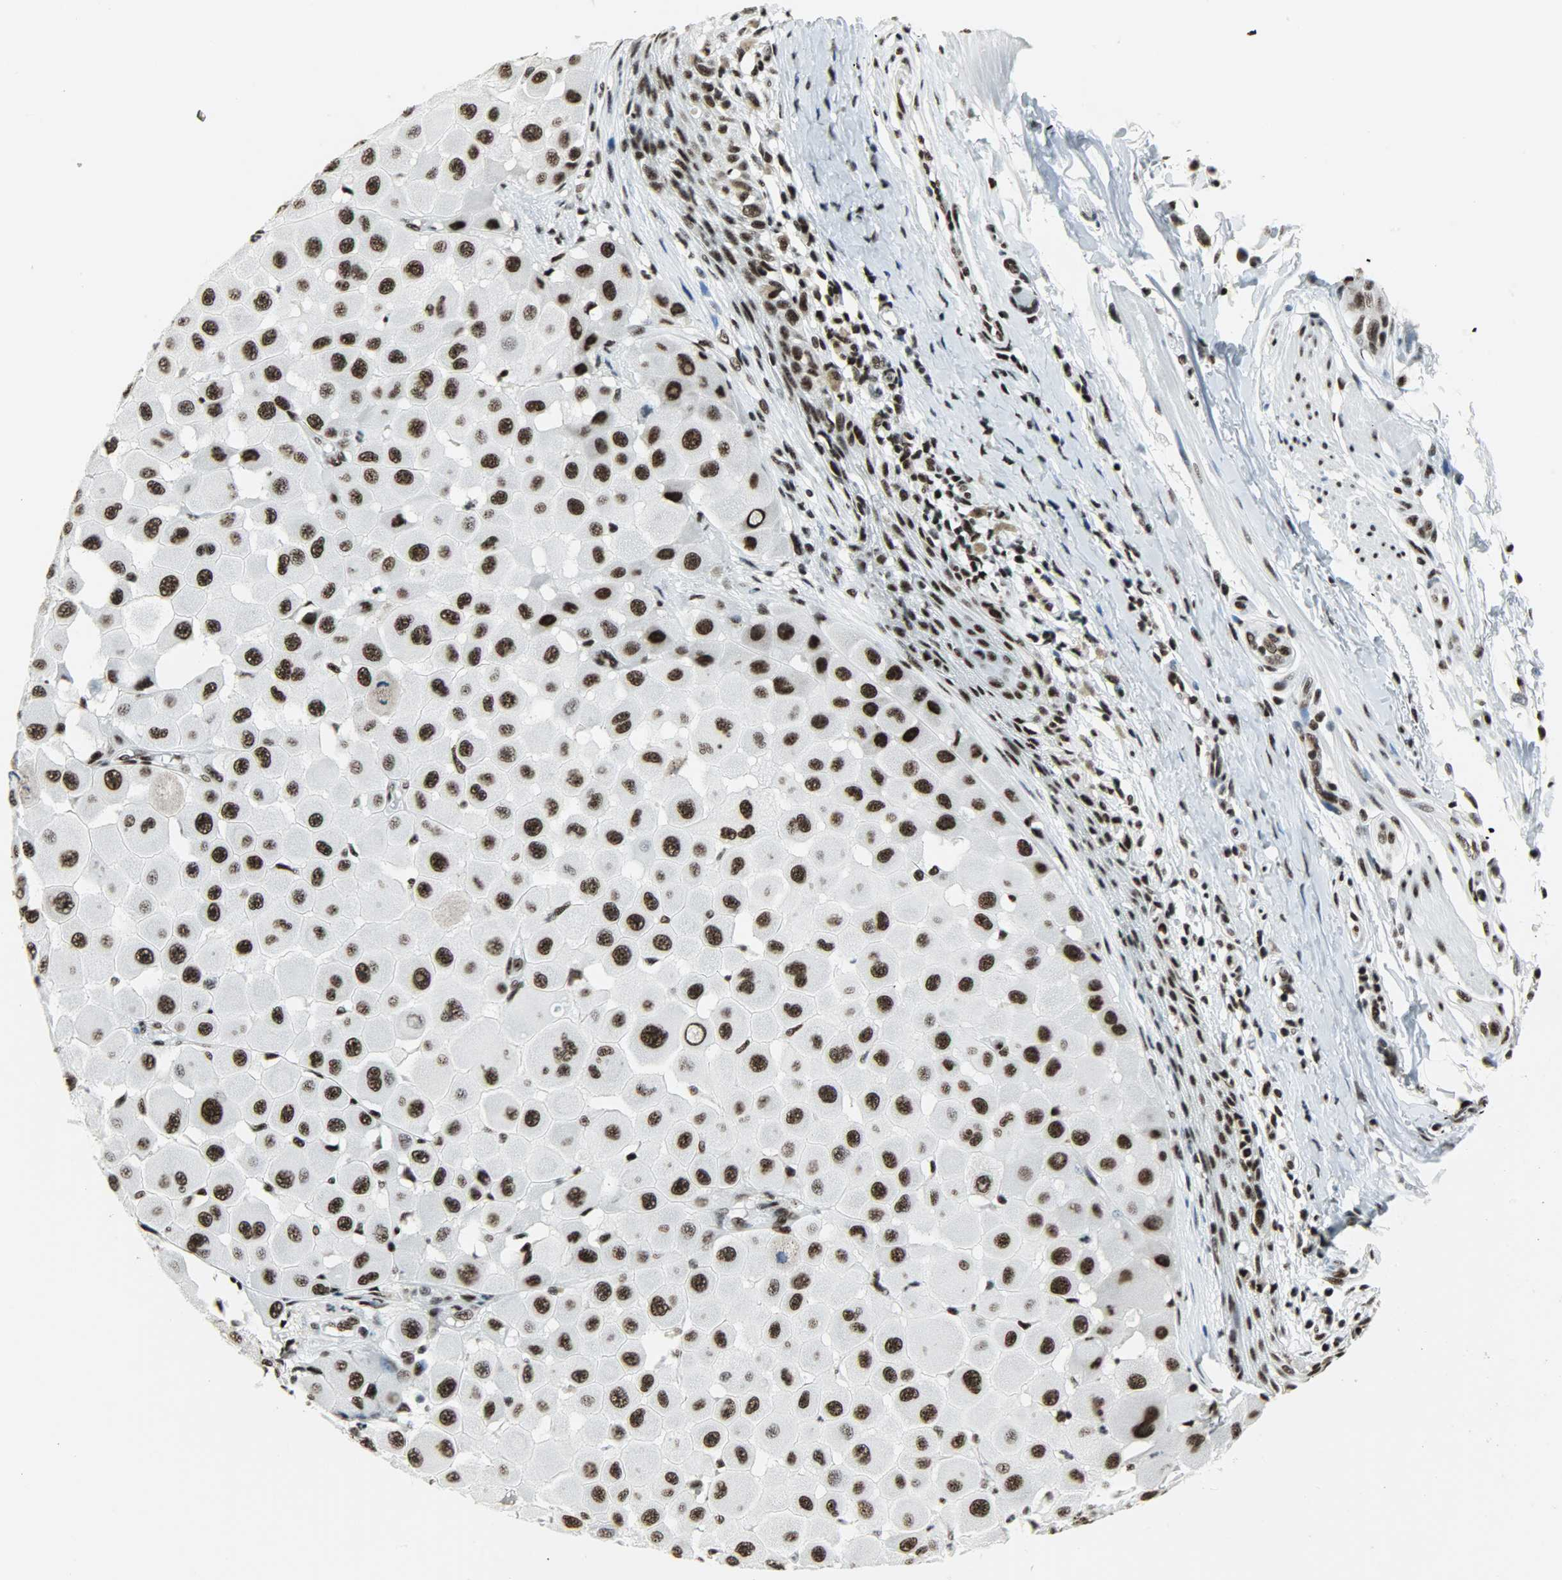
{"staining": {"intensity": "strong", "quantity": ">75%", "location": "nuclear"}, "tissue": "melanoma", "cell_type": "Tumor cells", "image_type": "cancer", "snomed": [{"axis": "morphology", "description": "Malignant melanoma, NOS"}, {"axis": "topography", "description": "Skin"}], "caption": "Protein staining of malignant melanoma tissue exhibits strong nuclear staining in about >75% of tumor cells.", "gene": "SNRPA", "patient": {"sex": "female", "age": 81}}